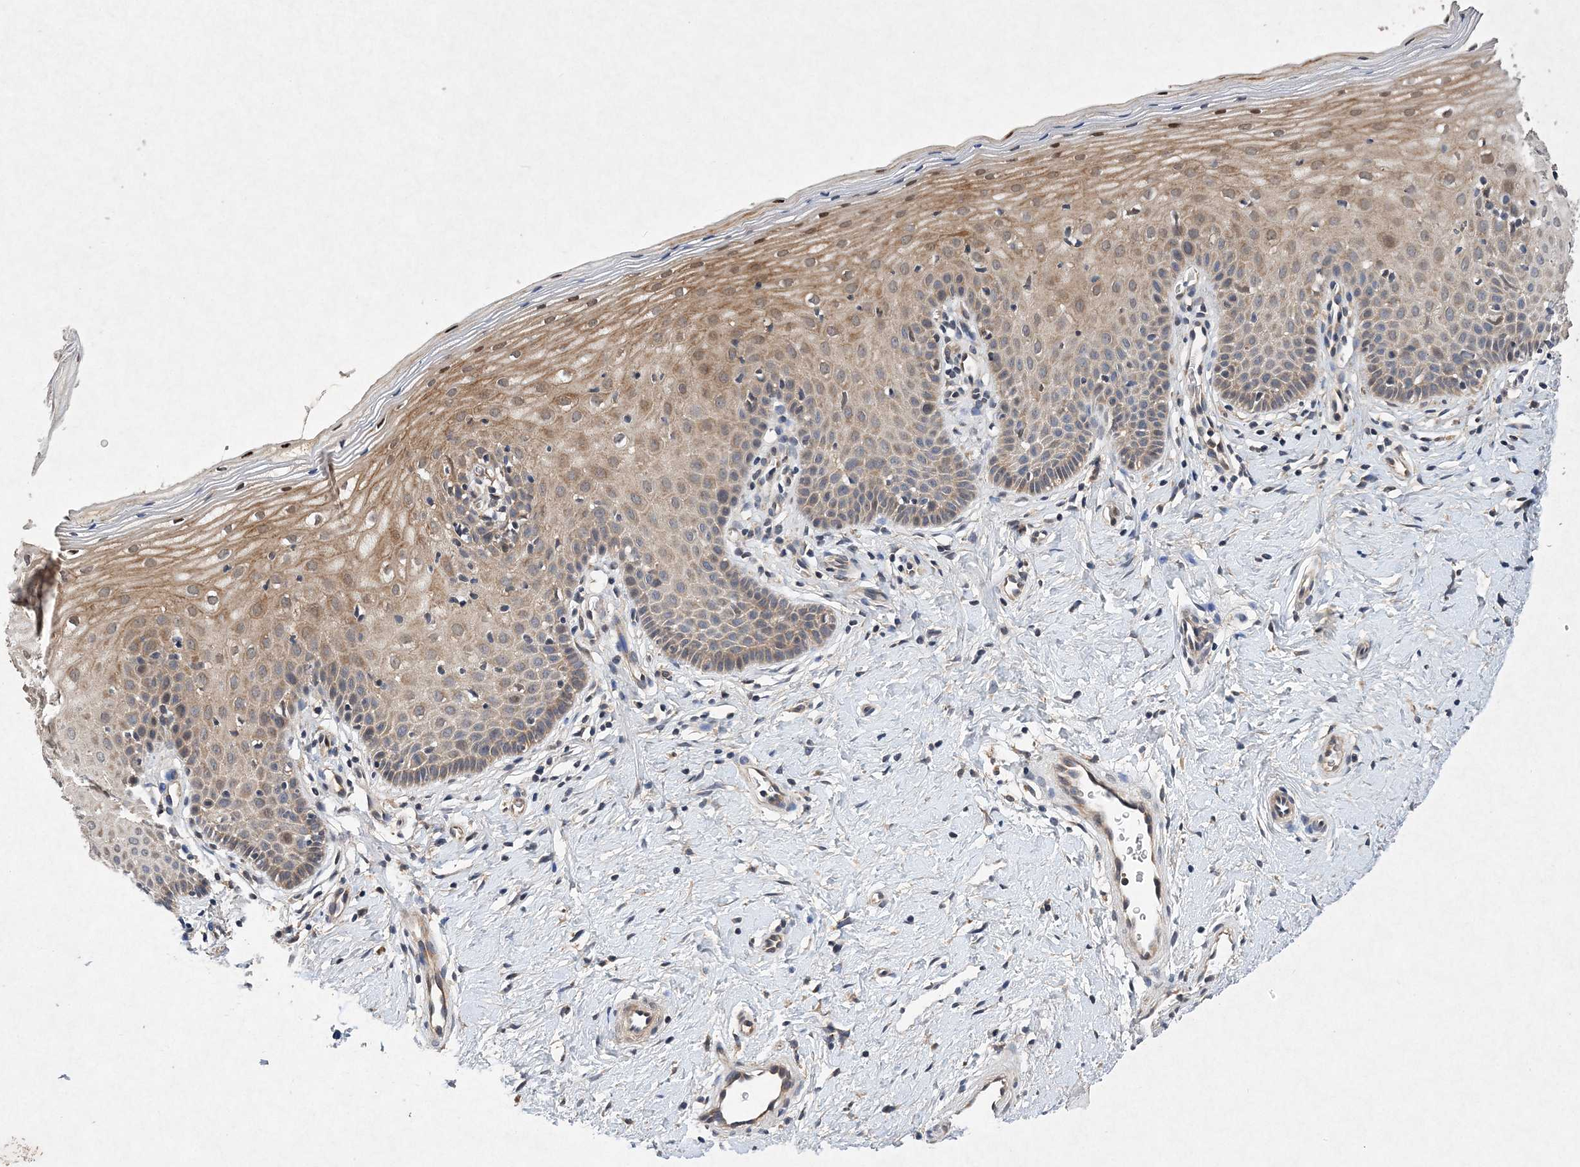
{"staining": {"intensity": "weak", "quantity": "<25%", "location": "cytoplasmic/membranous"}, "tissue": "cervix", "cell_type": "Glandular cells", "image_type": "normal", "snomed": [{"axis": "morphology", "description": "Normal tissue, NOS"}, {"axis": "topography", "description": "Cervix"}], "caption": "Human cervix stained for a protein using immunohistochemistry (IHC) displays no staining in glandular cells.", "gene": "PROSER1", "patient": {"sex": "female", "age": 36}}